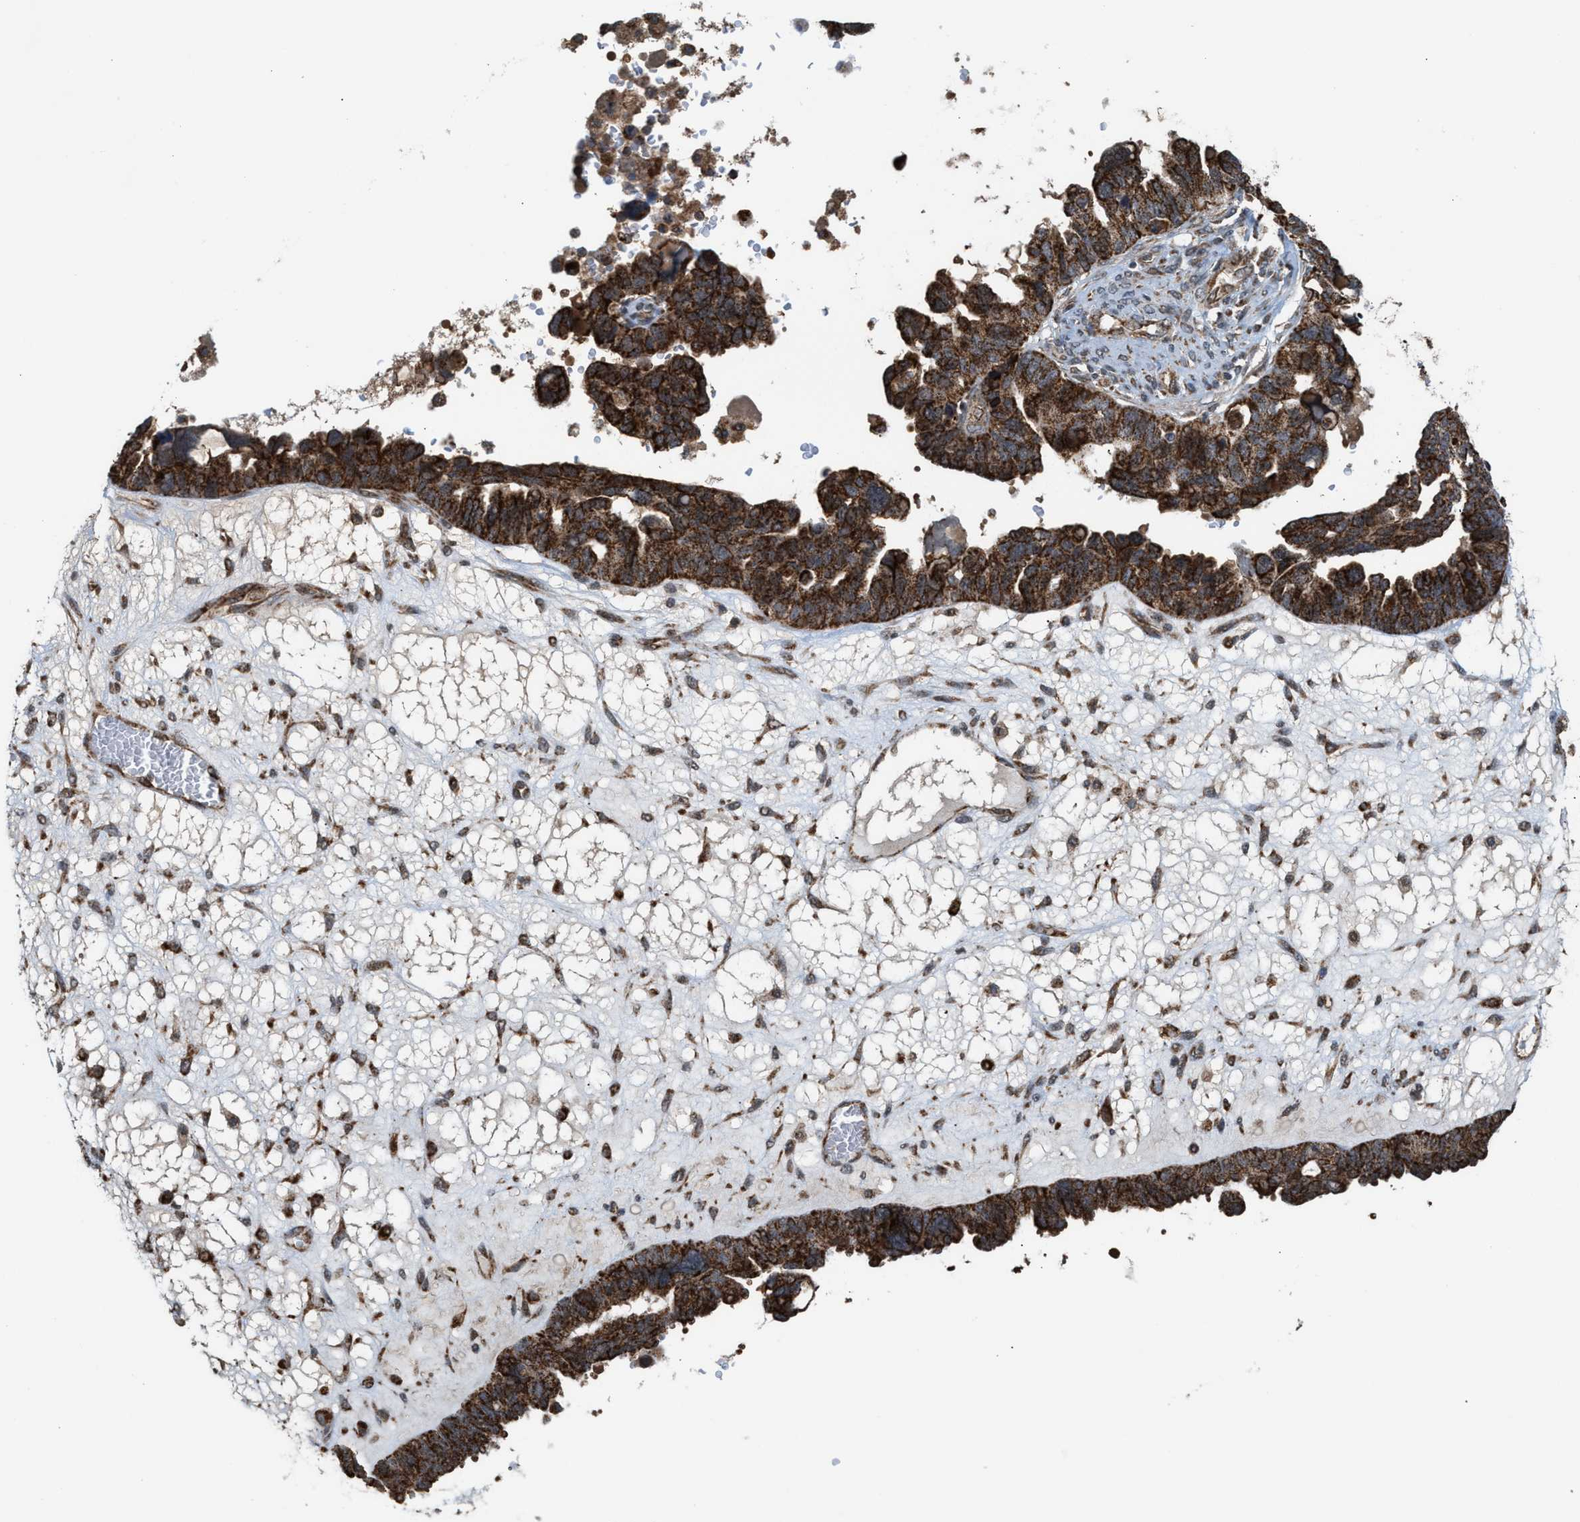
{"staining": {"intensity": "strong", "quantity": ">75%", "location": "cytoplasmic/membranous"}, "tissue": "ovarian cancer", "cell_type": "Tumor cells", "image_type": "cancer", "snomed": [{"axis": "morphology", "description": "Cystadenocarcinoma, serous, NOS"}, {"axis": "topography", "description": "Ovary"}], "caption": "Ovarian cancer (serous cystadenocarcinoma) stained for a protein (brown) displays strong cytoplasmic/membranous positive positivity in about >75% of tumor cells.", "gene": "SGSM2", "patient": {"sex": "female", "age": 79}}